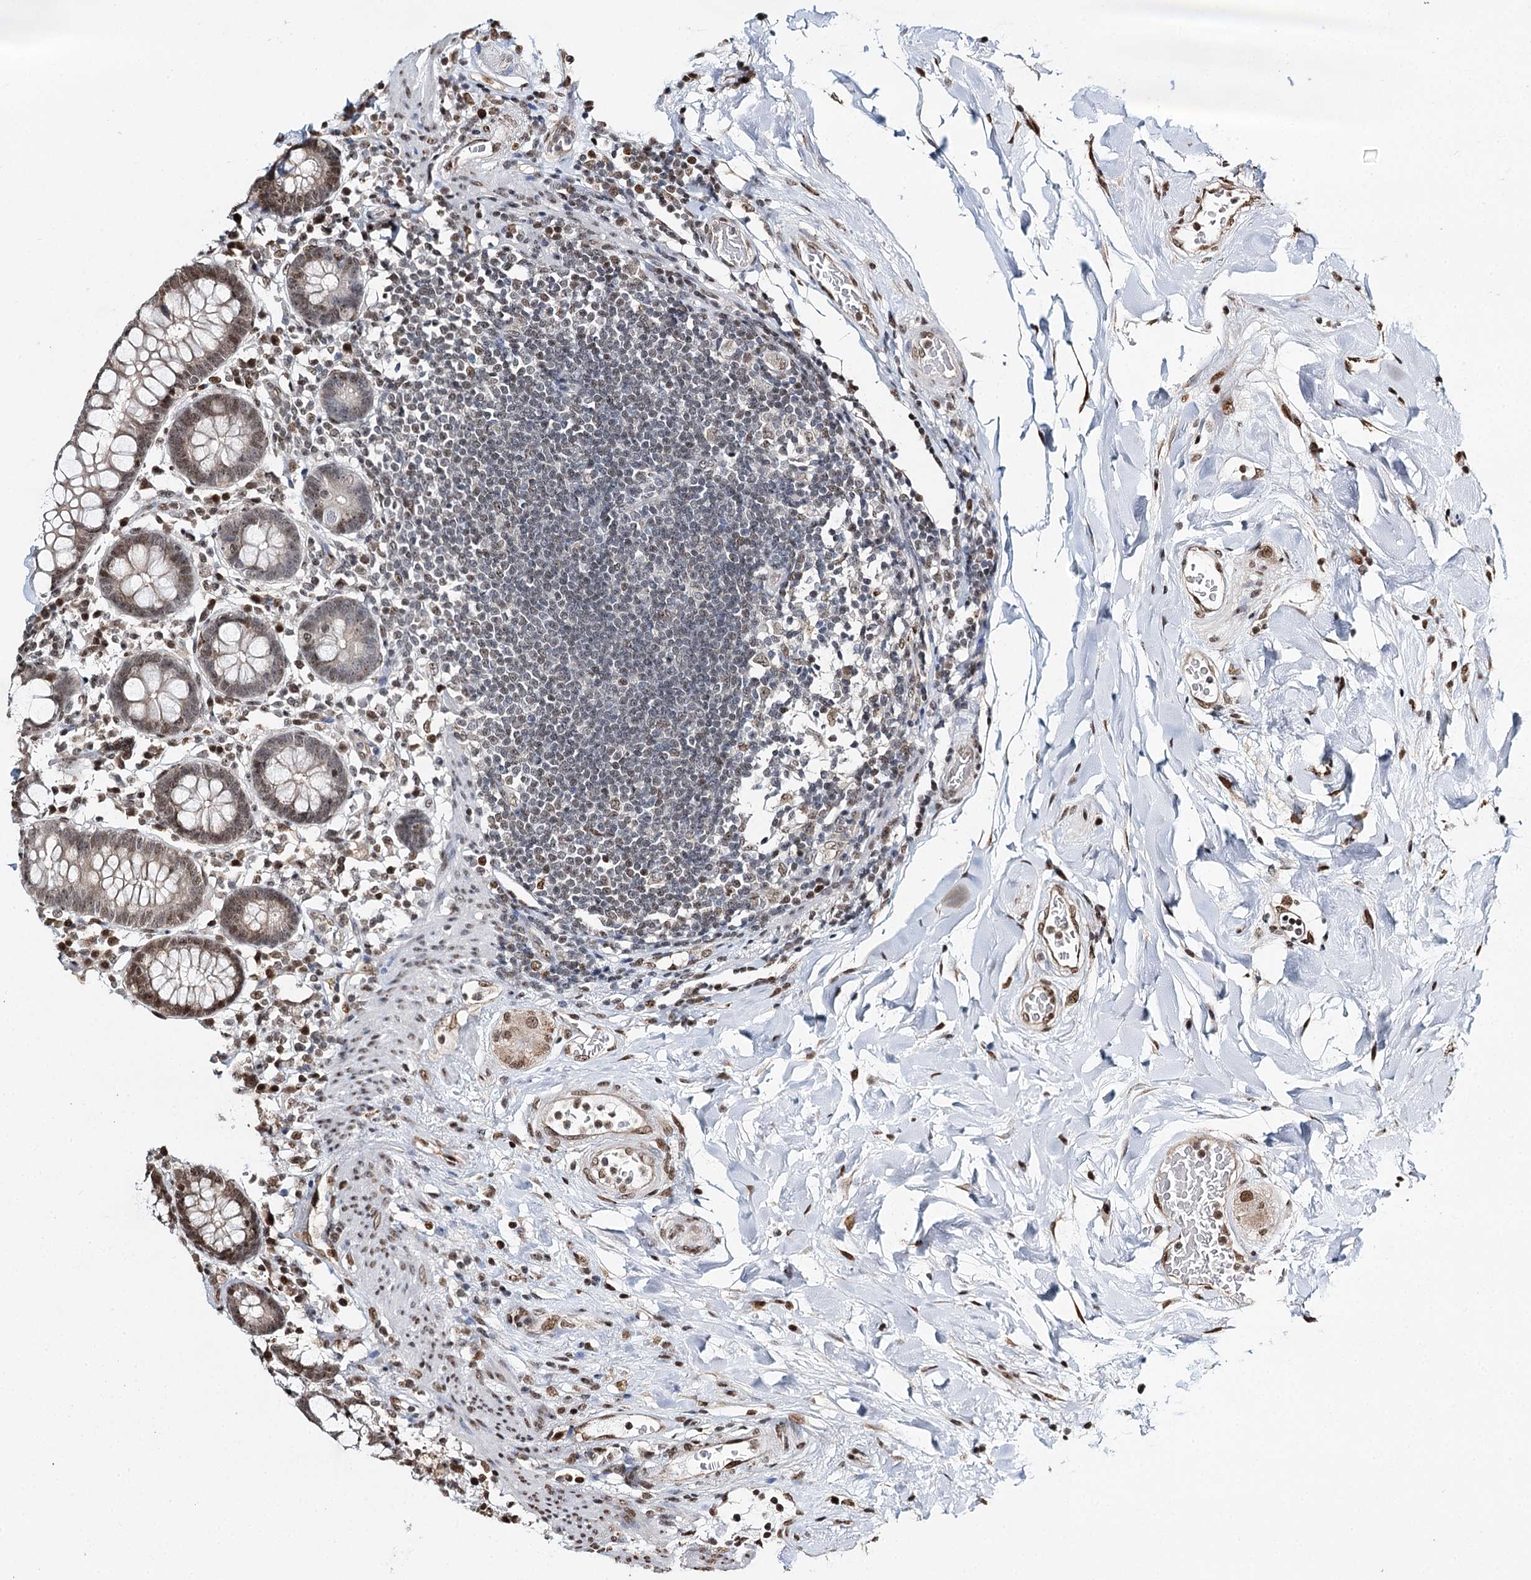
{"staining": {"intensity": "strong", "quantity": ">75%", "location": "nuclear"}, "tissue": "colon", "cell_type": "Endothelial cells", "image_type": "normal", "snomed": [{"axis": "morphology", "description": "Normal tissue, NOS"}, {"axis": "topography", "description": "Colon"}], "caption": "The immunohistochemical stain shows strong nuclear staining in endothelial cells of unremarkable colon. The staining was performed using DAB (3,3'-diaminobenzidine), with brown indicating positive protein expression. Nuclei are stained blue with hematoxylin.", "gene": "RPS27A", "patient": {"sex": "female", "age": 79}}